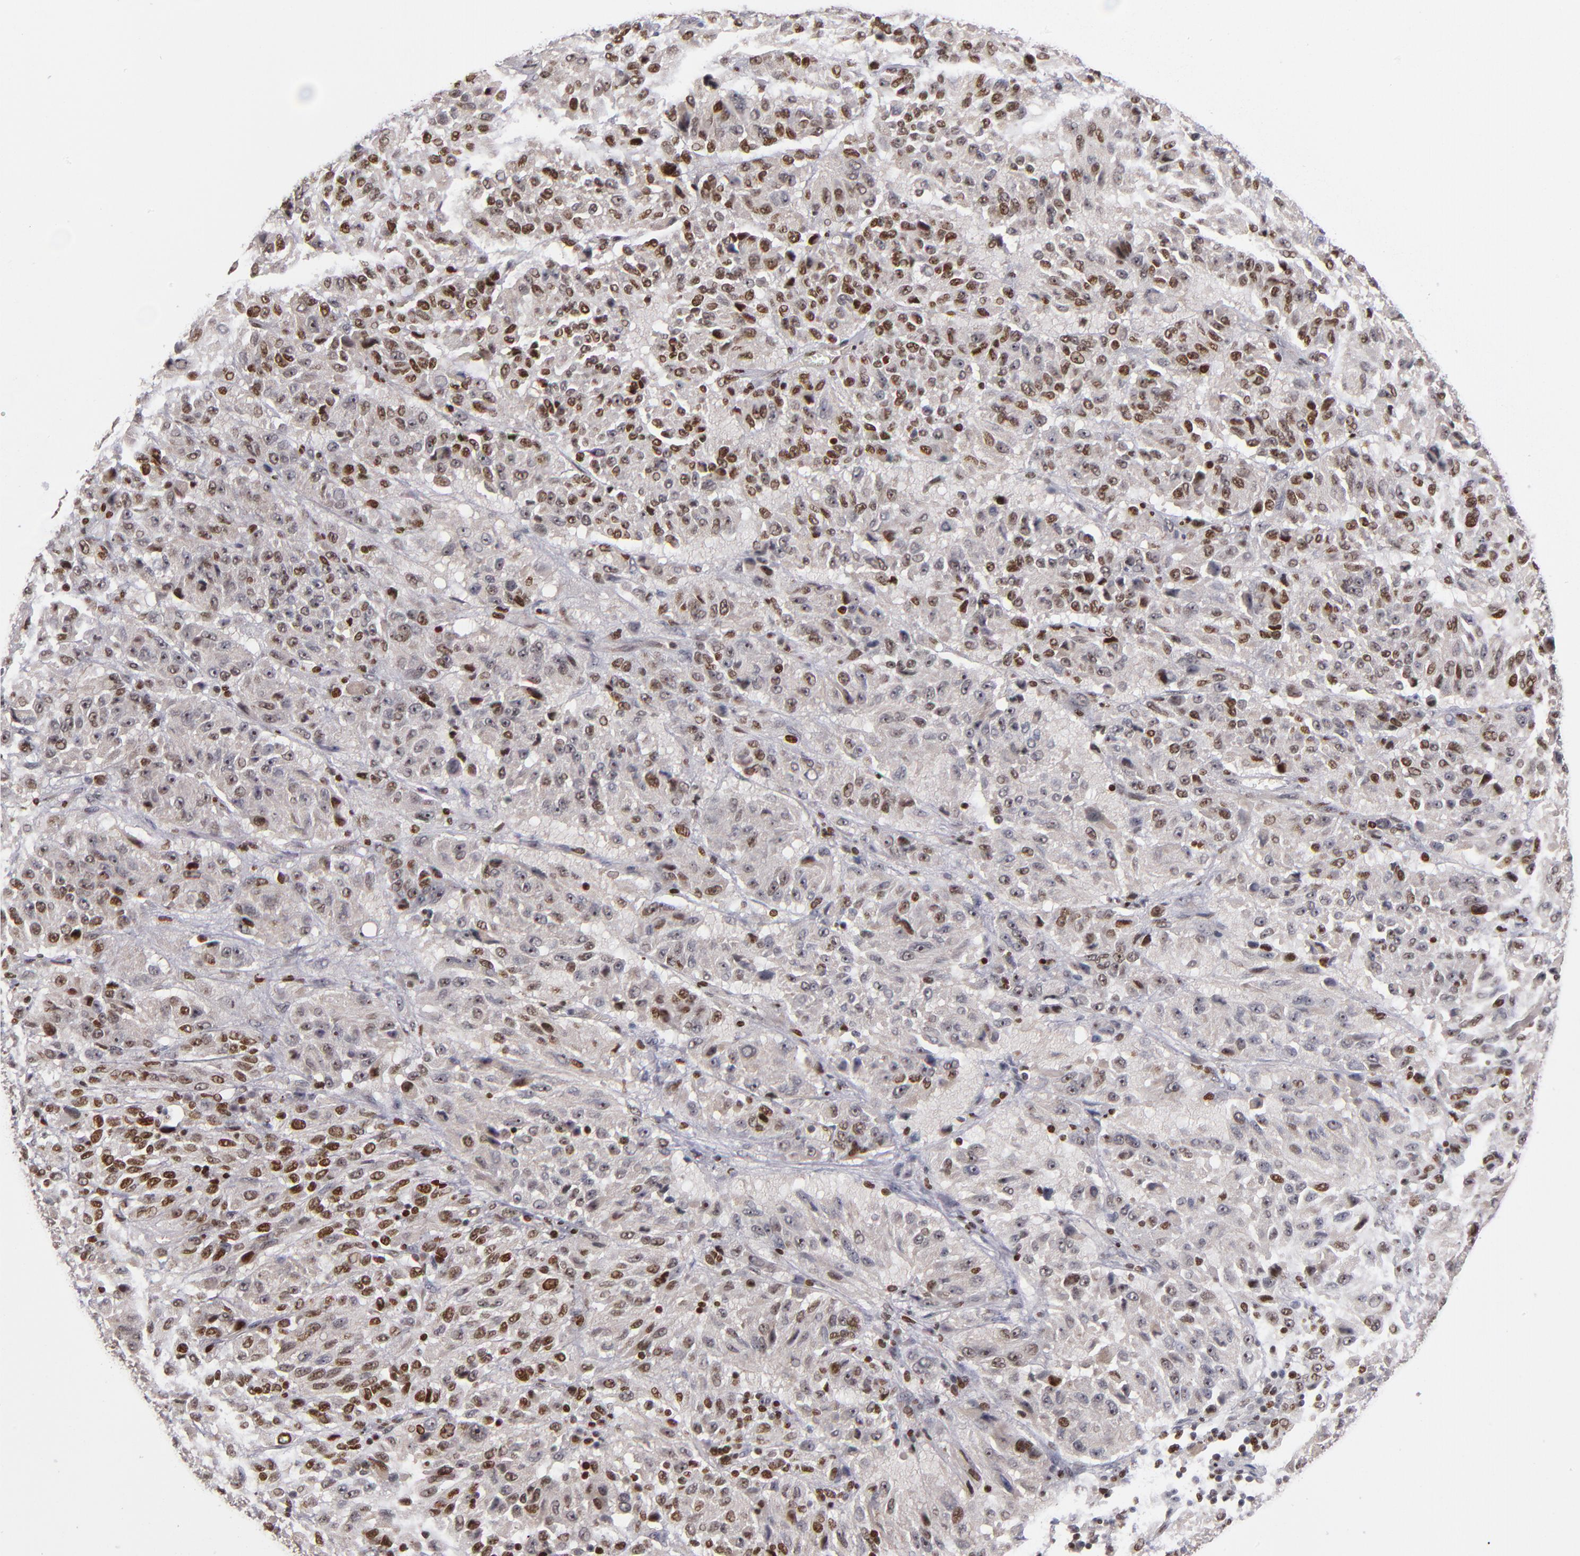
{"staining": {"intensity": "moderate", "quantity": "25%-75%", "location": "cytoplasmic/membranous"}, "tissue": "melanoma", "cell_type": "Tumor cells", "image_type": "cancer", "snomed": [{"axis": "morphology", "description": "Malignant melanoma, Metastatic site"}, {"axis": "topography", "description": "Lung"}], "caption": "Malignant melanoma (metastatic site) stained with DAB immunohistochemistry (IHC) demonstrates medium levels of moderate cytoplasmic/membranous expression in approximately 25%-75% of tumor cells.", "gene": "KDM6A", "patient": {"sex": "male", "age": 64}}